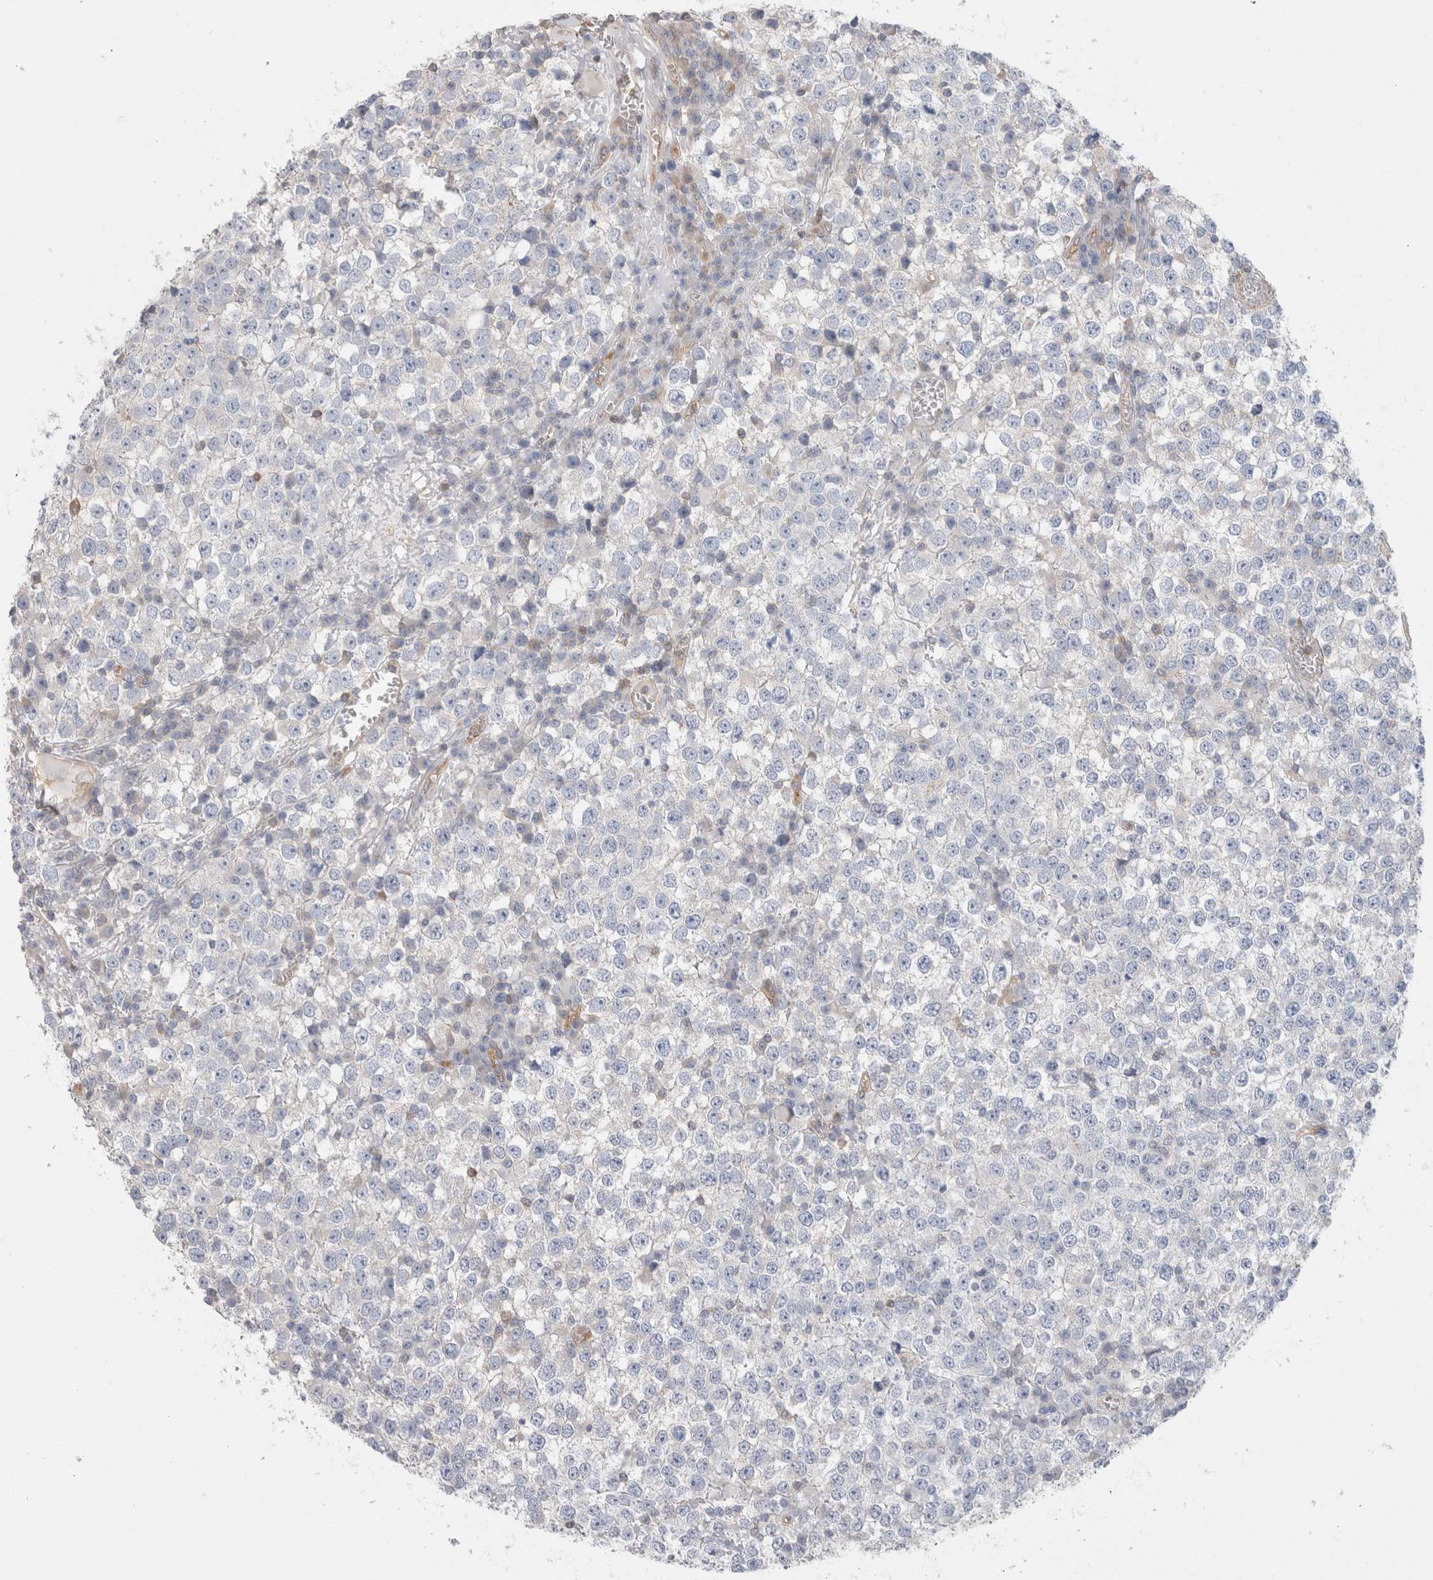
{"staining": {"intensity": "negative", "quantity": "none", "location": "none"}, "tissue": "testis cancer", "cell_type": "Tumor cells", "image_type": "cancer", "snomed": [{"axis": "morphology", "description": "Seminoma, NOS"}, {"axis": "topography", "description": "Testis"}], "caption": "This is an immunohistochemistry (IHC) image of human testis cancer. There is no expression in tumor cells.", "gene": "CAPN2", "patient": {"sex": "male", "age": 65}}